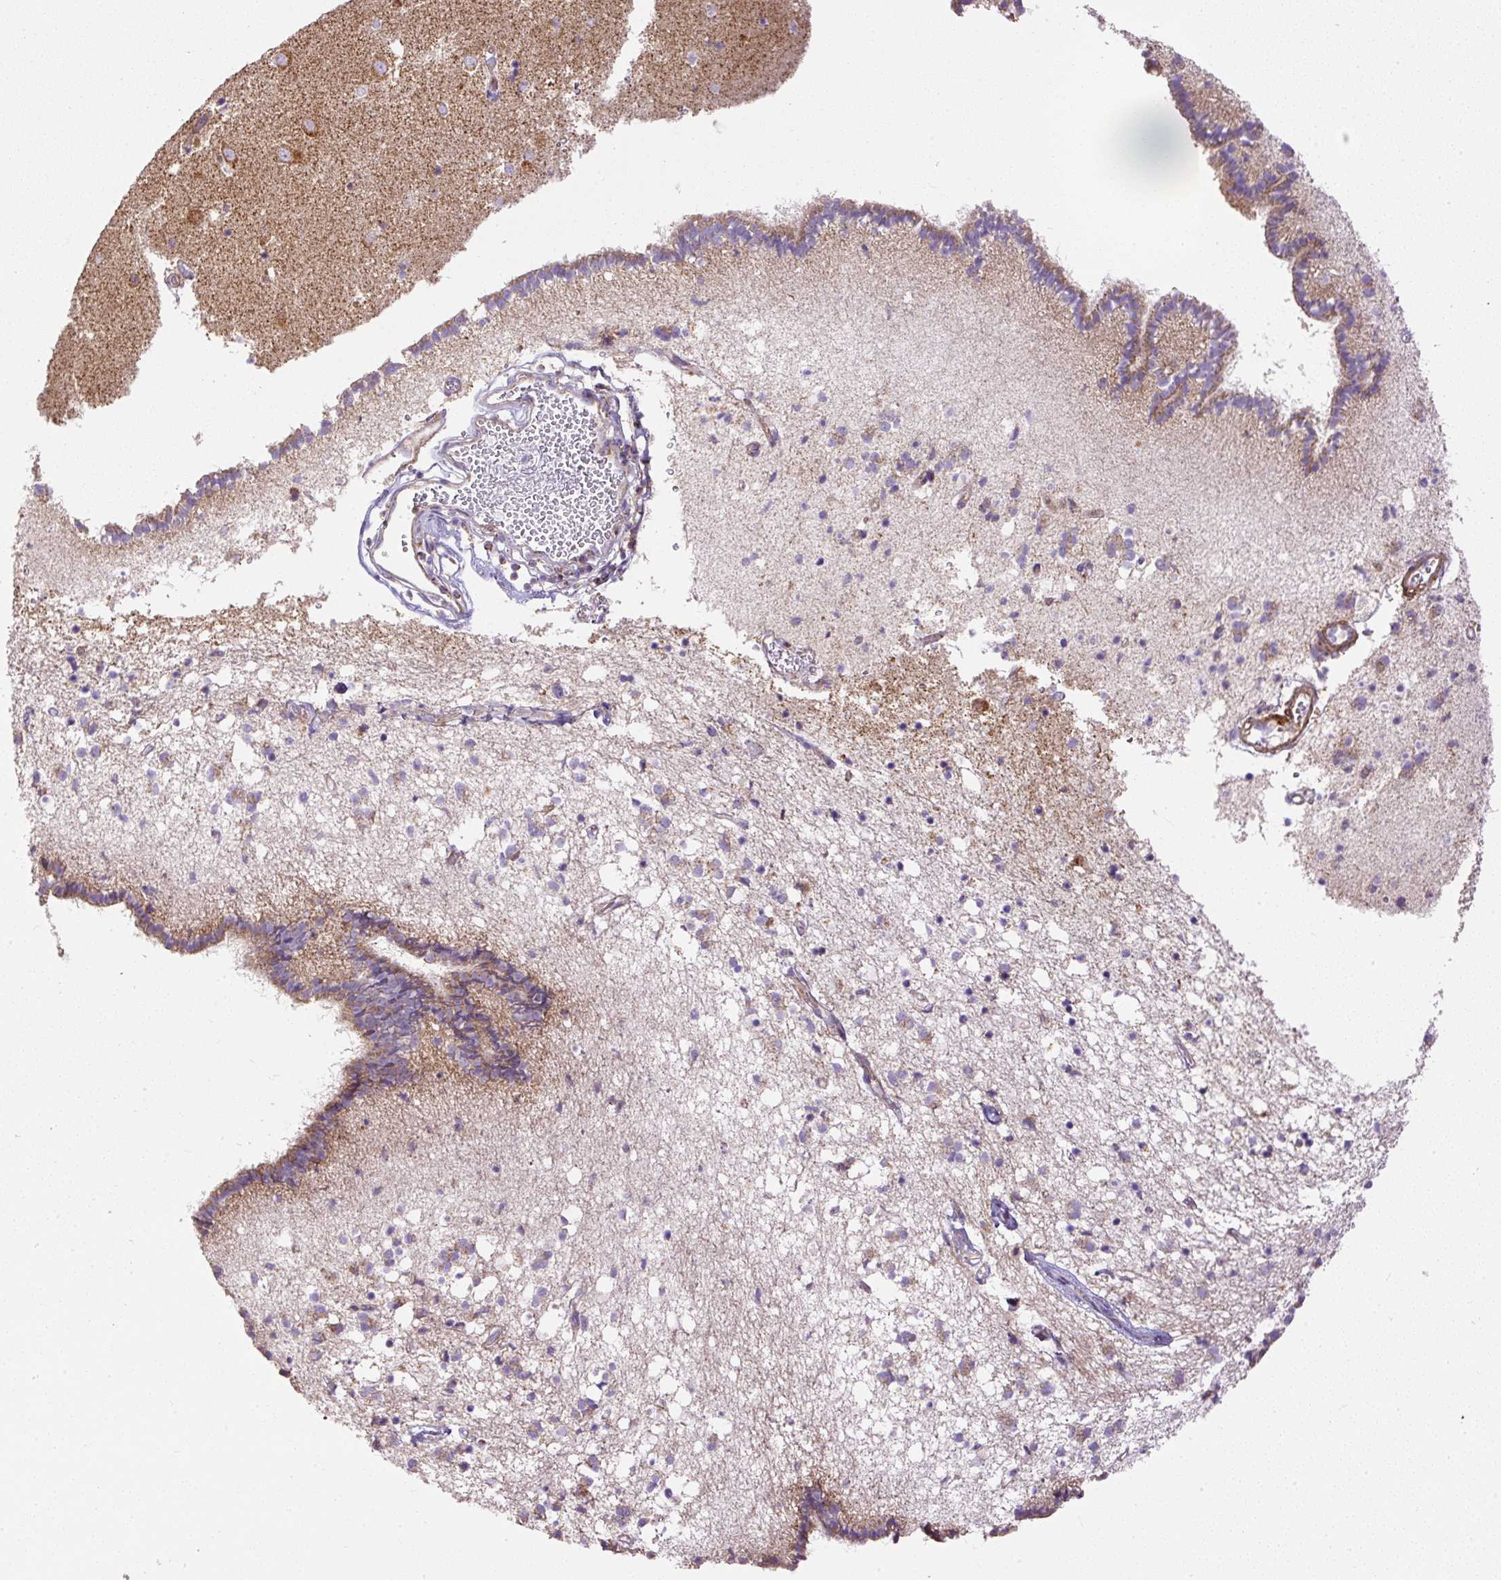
{"staining": {"intensity": "weak", "quantity": "<25%", "location": "cytoplasmic/membranous"}, "tissue": "caudate", "cell_type": "Glial cells", "image_type": "normal", "snomed": [{"axis": "morphology", "description": "Normal tissue, NOS"}, {"axis": "topography", "description": "Lateral ventricle wall"}], "caption": "Histopathology image shows no protein positivity in glial cells of unremarkable caudate.", "gene": "NDUFAF2", "patient": {"sex": "male", "age": 58}}